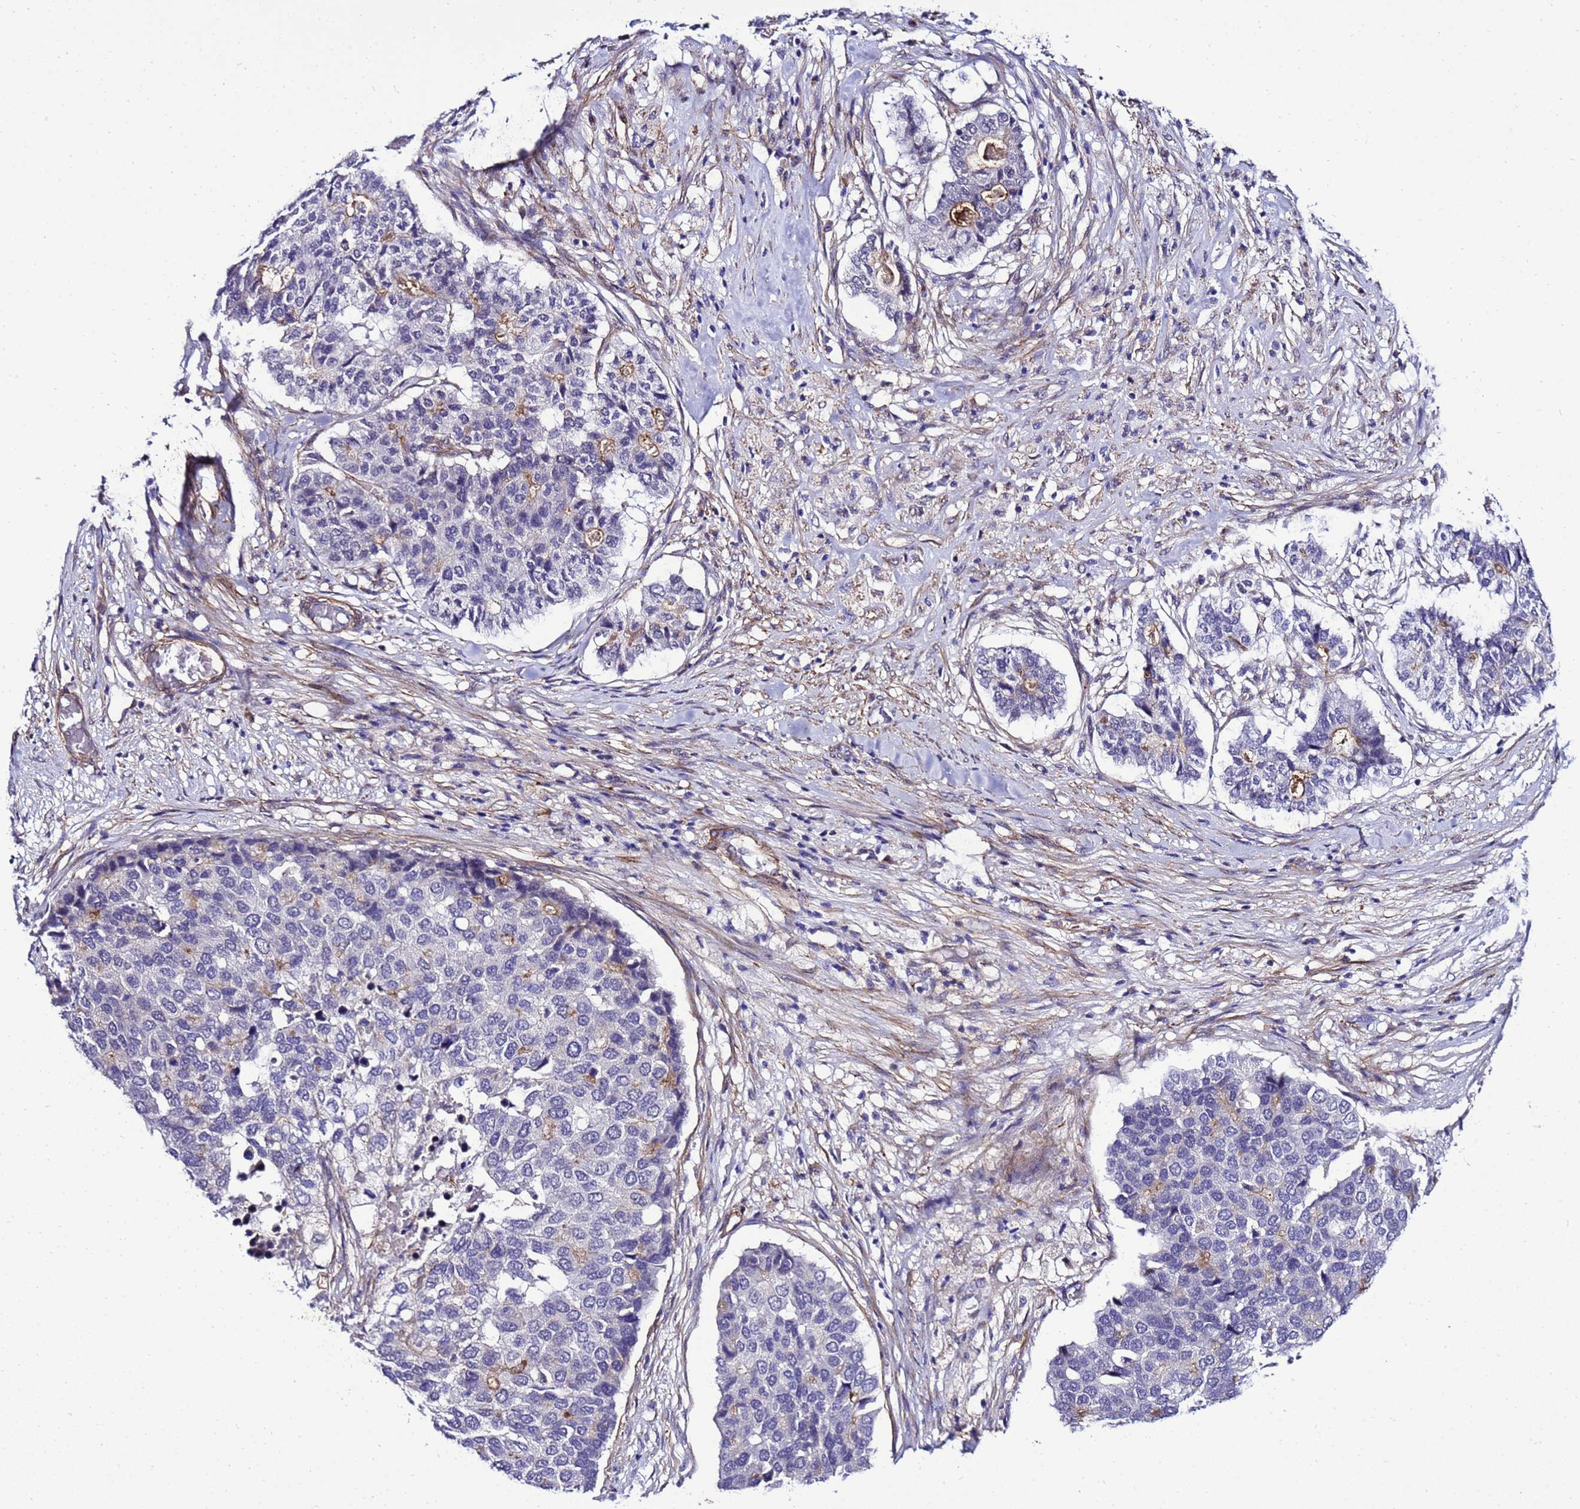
{"staining": {"intensity": "negative", "quantity": "none", "location": "none"}, "tissue": "pancreatic cancer", "cell_type": "Tumor cells", "image_type": "cancer", "snomed": [{"axis": "morphology", "description": "Adenocarcinoma, NOS"}, {"axis": "topography", "description": "Pancreas"}], "caption": "High power microscopy histopathology image of an immunohistochemistry micrograph of pancreatic cancer, revealing no significant positivity in tumor cells.", "gene": "GZF1", "patient": {"sex": "male", "age": 50}}